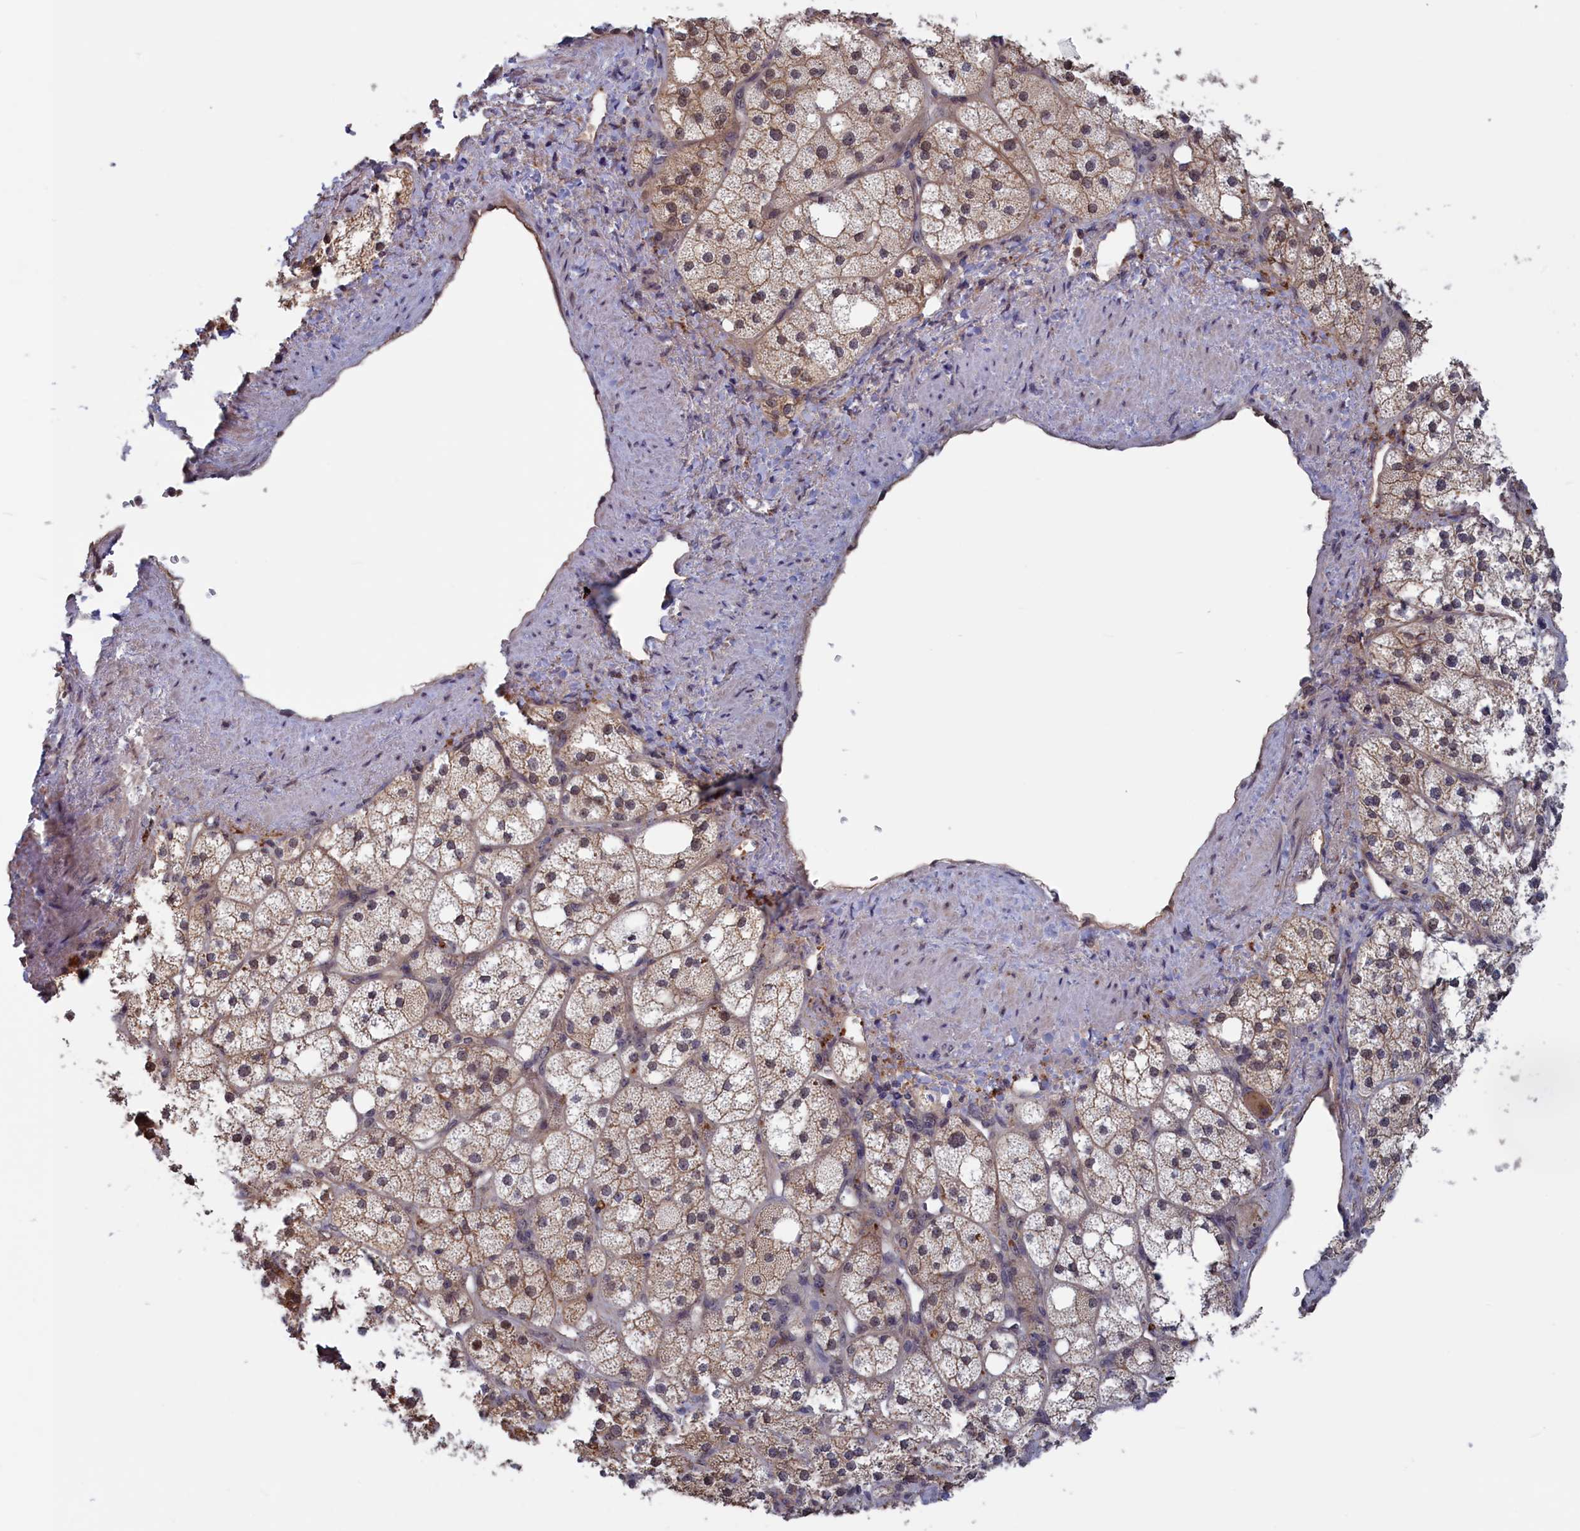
{"staining": {"intensity": "moderate", "quantity": ">75%", "location": "cytoplasmic/membranous,nuclear"}, "tissue": "adrenal gland", "cell_type": "Glandular cells", "image_type": "normal", "snomed": [{"axis": "morphology", "description": "Normal tissue, NOS"}, {"axis": "topography", "description": "Adrenal gland"}], "caption": "Benign adrenal gland was stained to show a protein in brown. There is medium levels of moderate cytoplasmic/membranous,nuclear expression in about >75% of glandular cells.", "gene": "PLP2", "patient": {"sex": "male", "age": 61}}